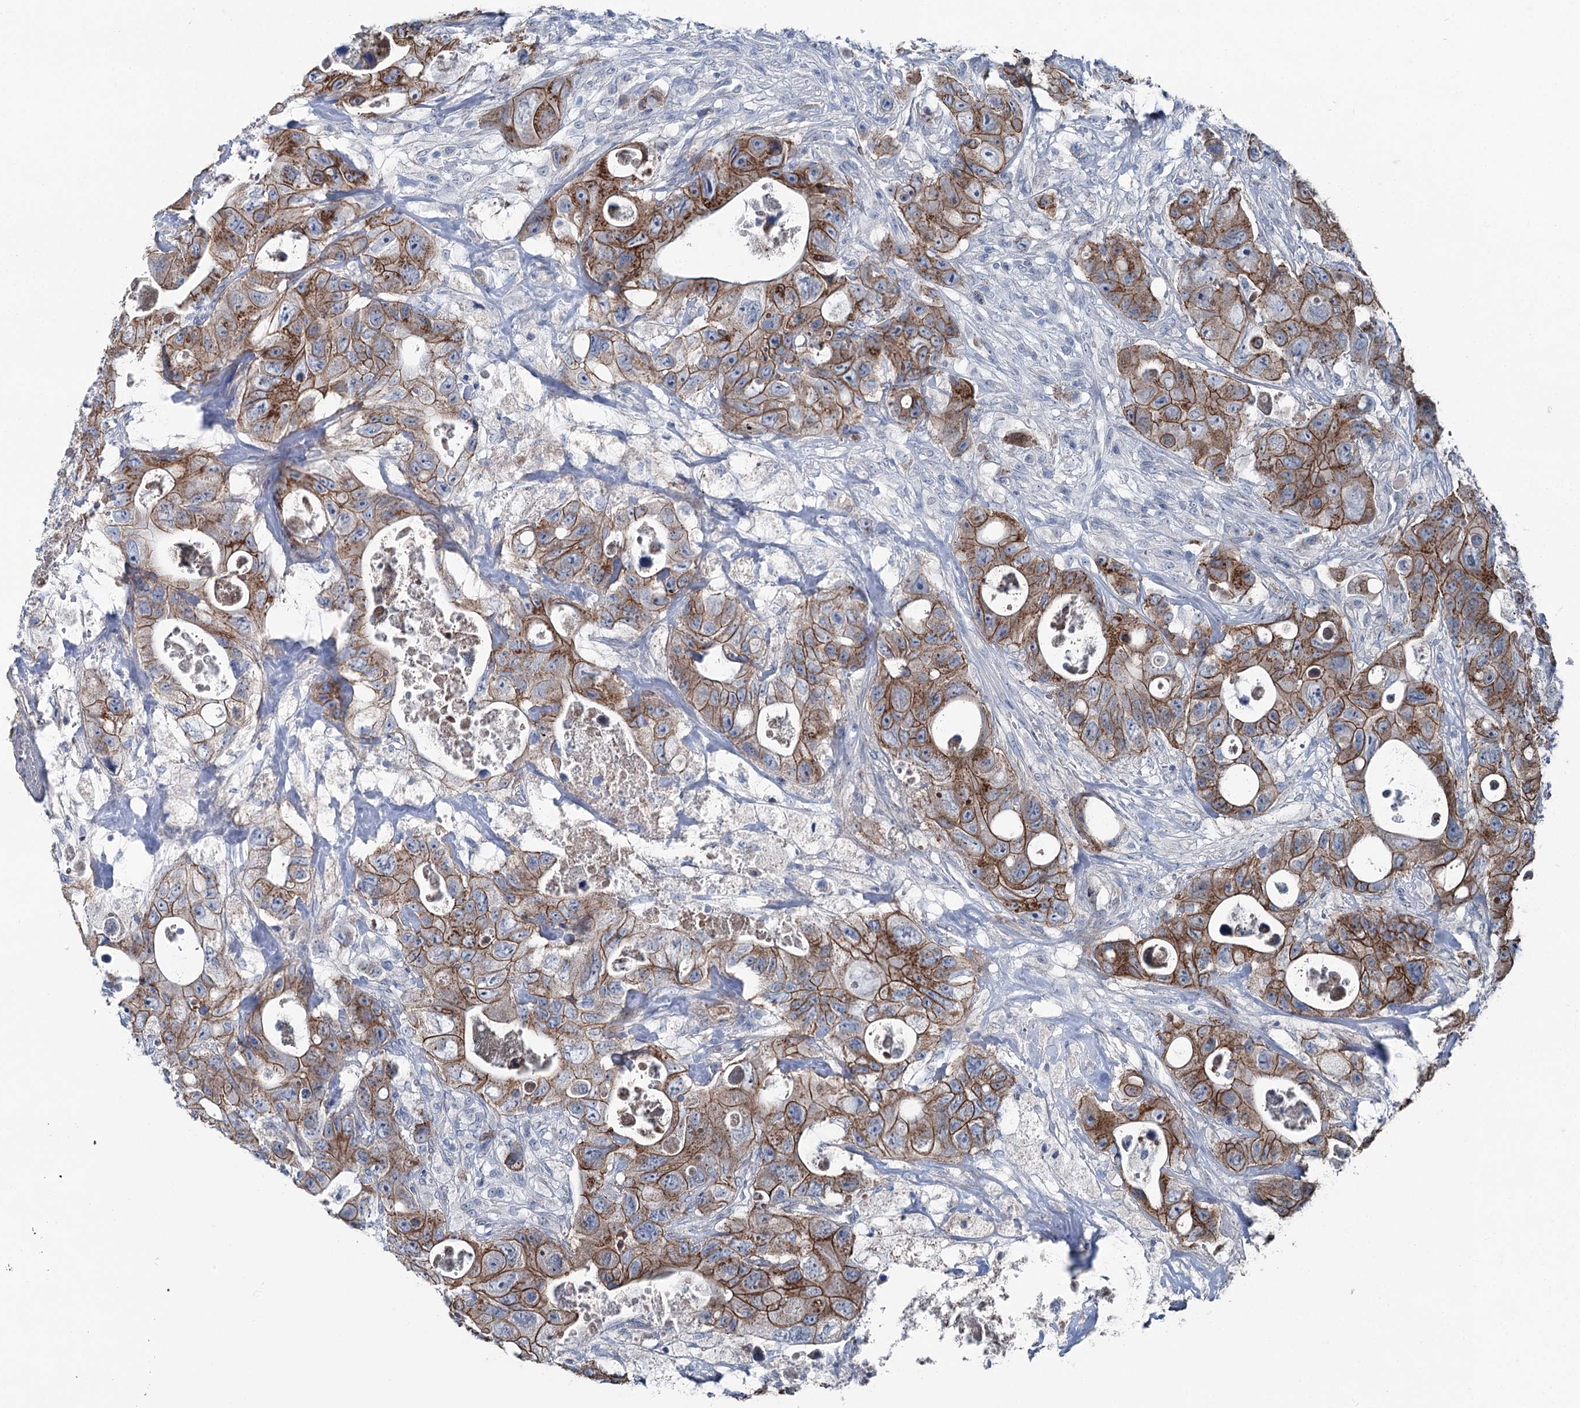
{"staining": {"intensity": "strong", "quantity": ">75%", "location": "cytoplasmic/membranous"}, "tissue": "colorectal cancer", "cell_type": "Tumor cells", "image_type": "cancer", "snomed": [{"axis": "morphology", "description": "Adenocarcinoma, NOS"}, {"axis": "topography", "description": "Colon"}], "caption": "A brown stain highlights strong cytoplasmic/membranous positivity of a protein in human colorectal adenocarcinoma tumor cells.", "gene": "FAM120B", "patient": {"sex": "female", "age": 46}}